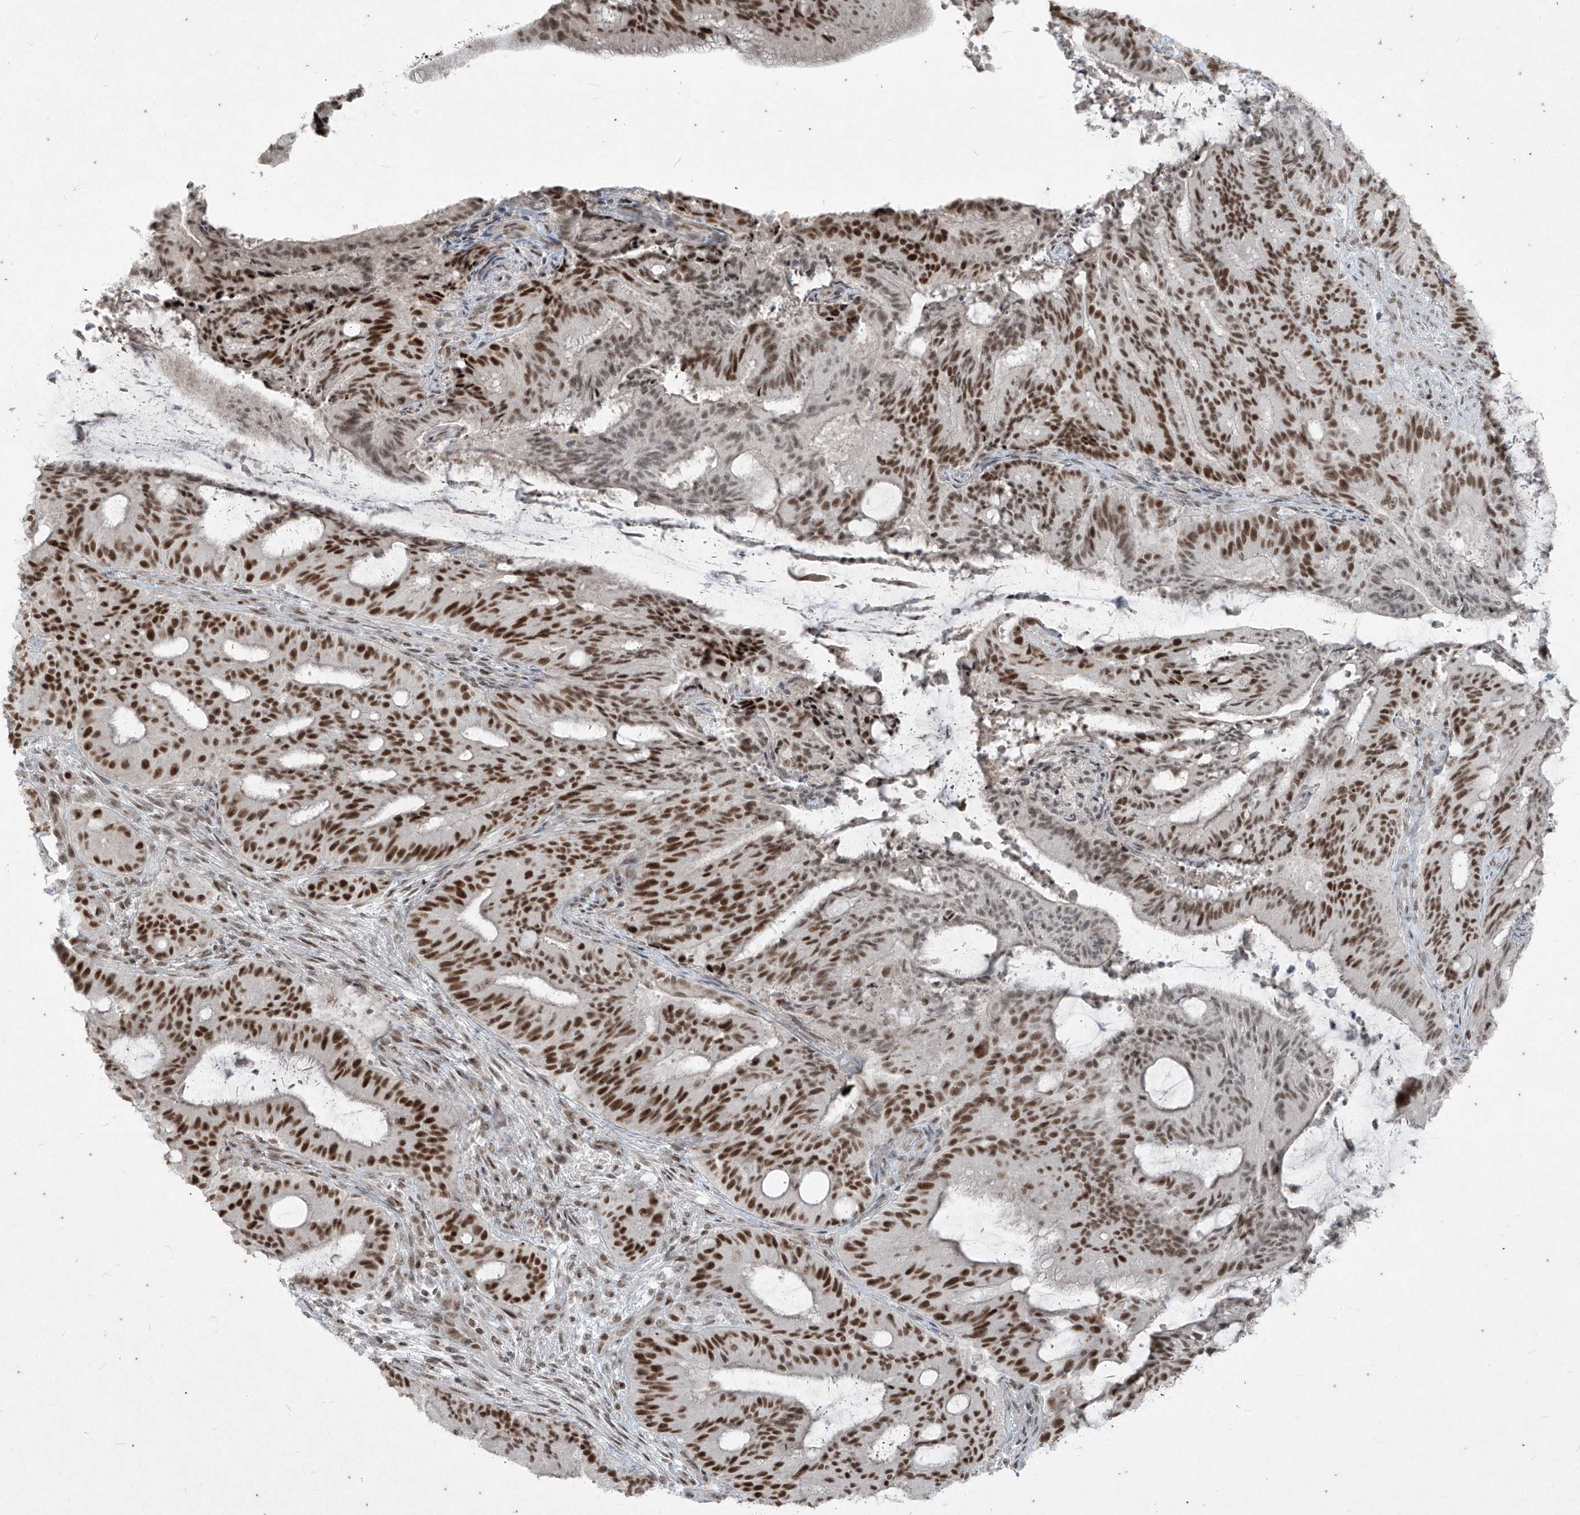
{"staining": {"intensity": "strong", "quantity": ">75%", "location": "nuclear"}, "tissue": "liver cancer", "cell_type": "Tumor cells", "image_type": "cancer", "snomed": [{"axis": "morphology", "description": "Normal tissue, NOS"}, {"axis": "morphology", "description": "Cholangiocarcinoma"}, {"axis": "topography", "description": "Liver"}, {"axis": "topography", "description": "Peripheral nerve tissue"}], "caption": "Cholangiocarcinoma (liver) tissue reveals strong nuclear expression in about >75% of tumor cells, visualized by immunohistochemistry.", "gene": "ZNF354B", "patient": {"sex": "female", "age": 73}}